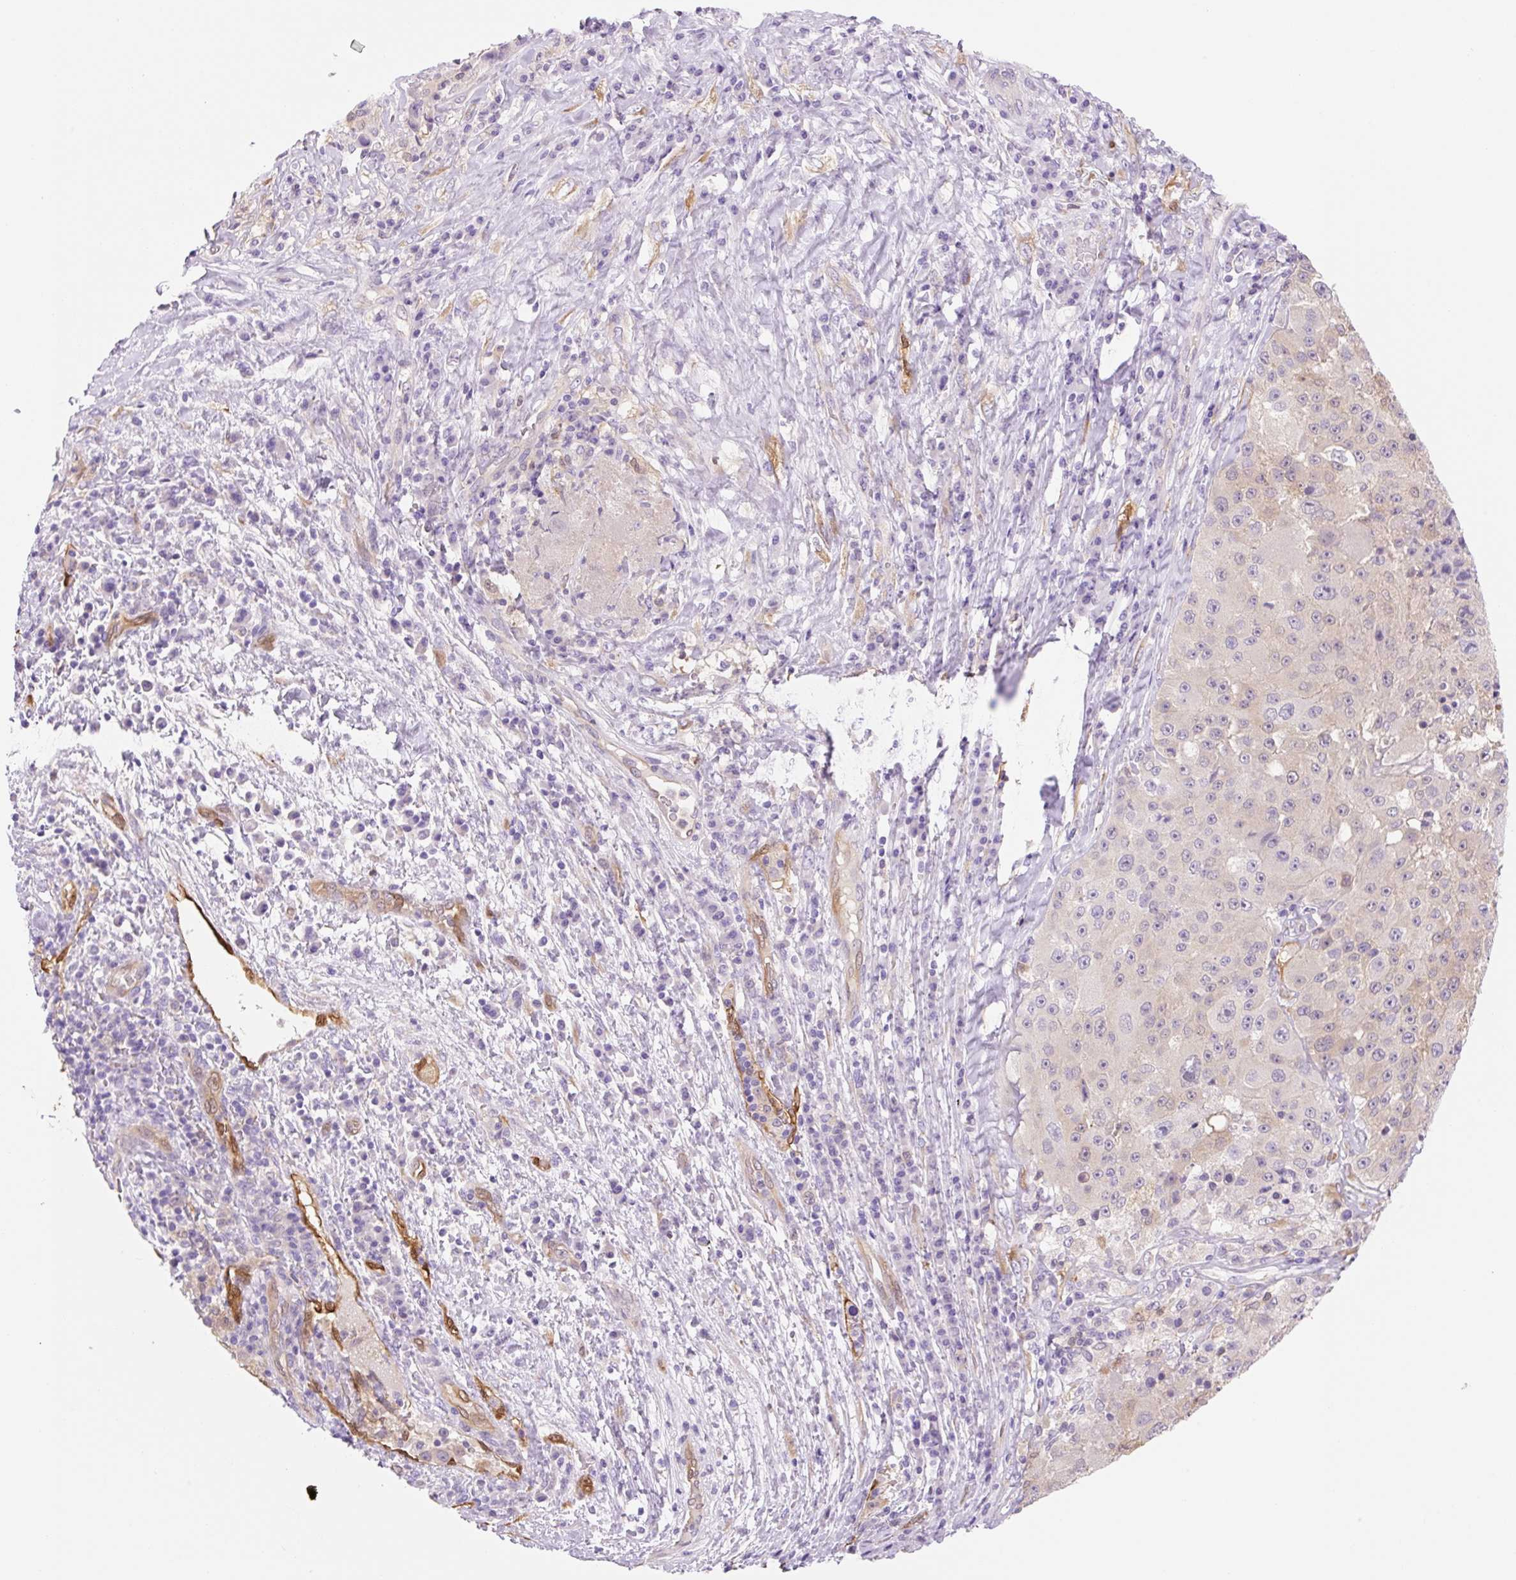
{"staining": {"intensity": "weak", "quantity": "<25%", "location": "cytoplasmic/membranous"}, "tissue": "melanoma", "cell_type": "Tumor cells", "image_type": "cancer", "snomed": [{"axis": "morphology", "description": "Malignant melanoma, Metastatic site"}, {"axis": "topography", "description": "Lymph node"}], "caption": "High magnification brightfield microscopy of melanoma stained with DAB (brown) and counterstained with hematoxylin (blue): tumor cells show no significant staining. (Stains: DAB immunohistochemistry with hematoxylin counter stain, Microscopy: brightfield microscopy at high magnification).", "gene": "FABP5", "patient": {"sex": "male", "age": 62}}